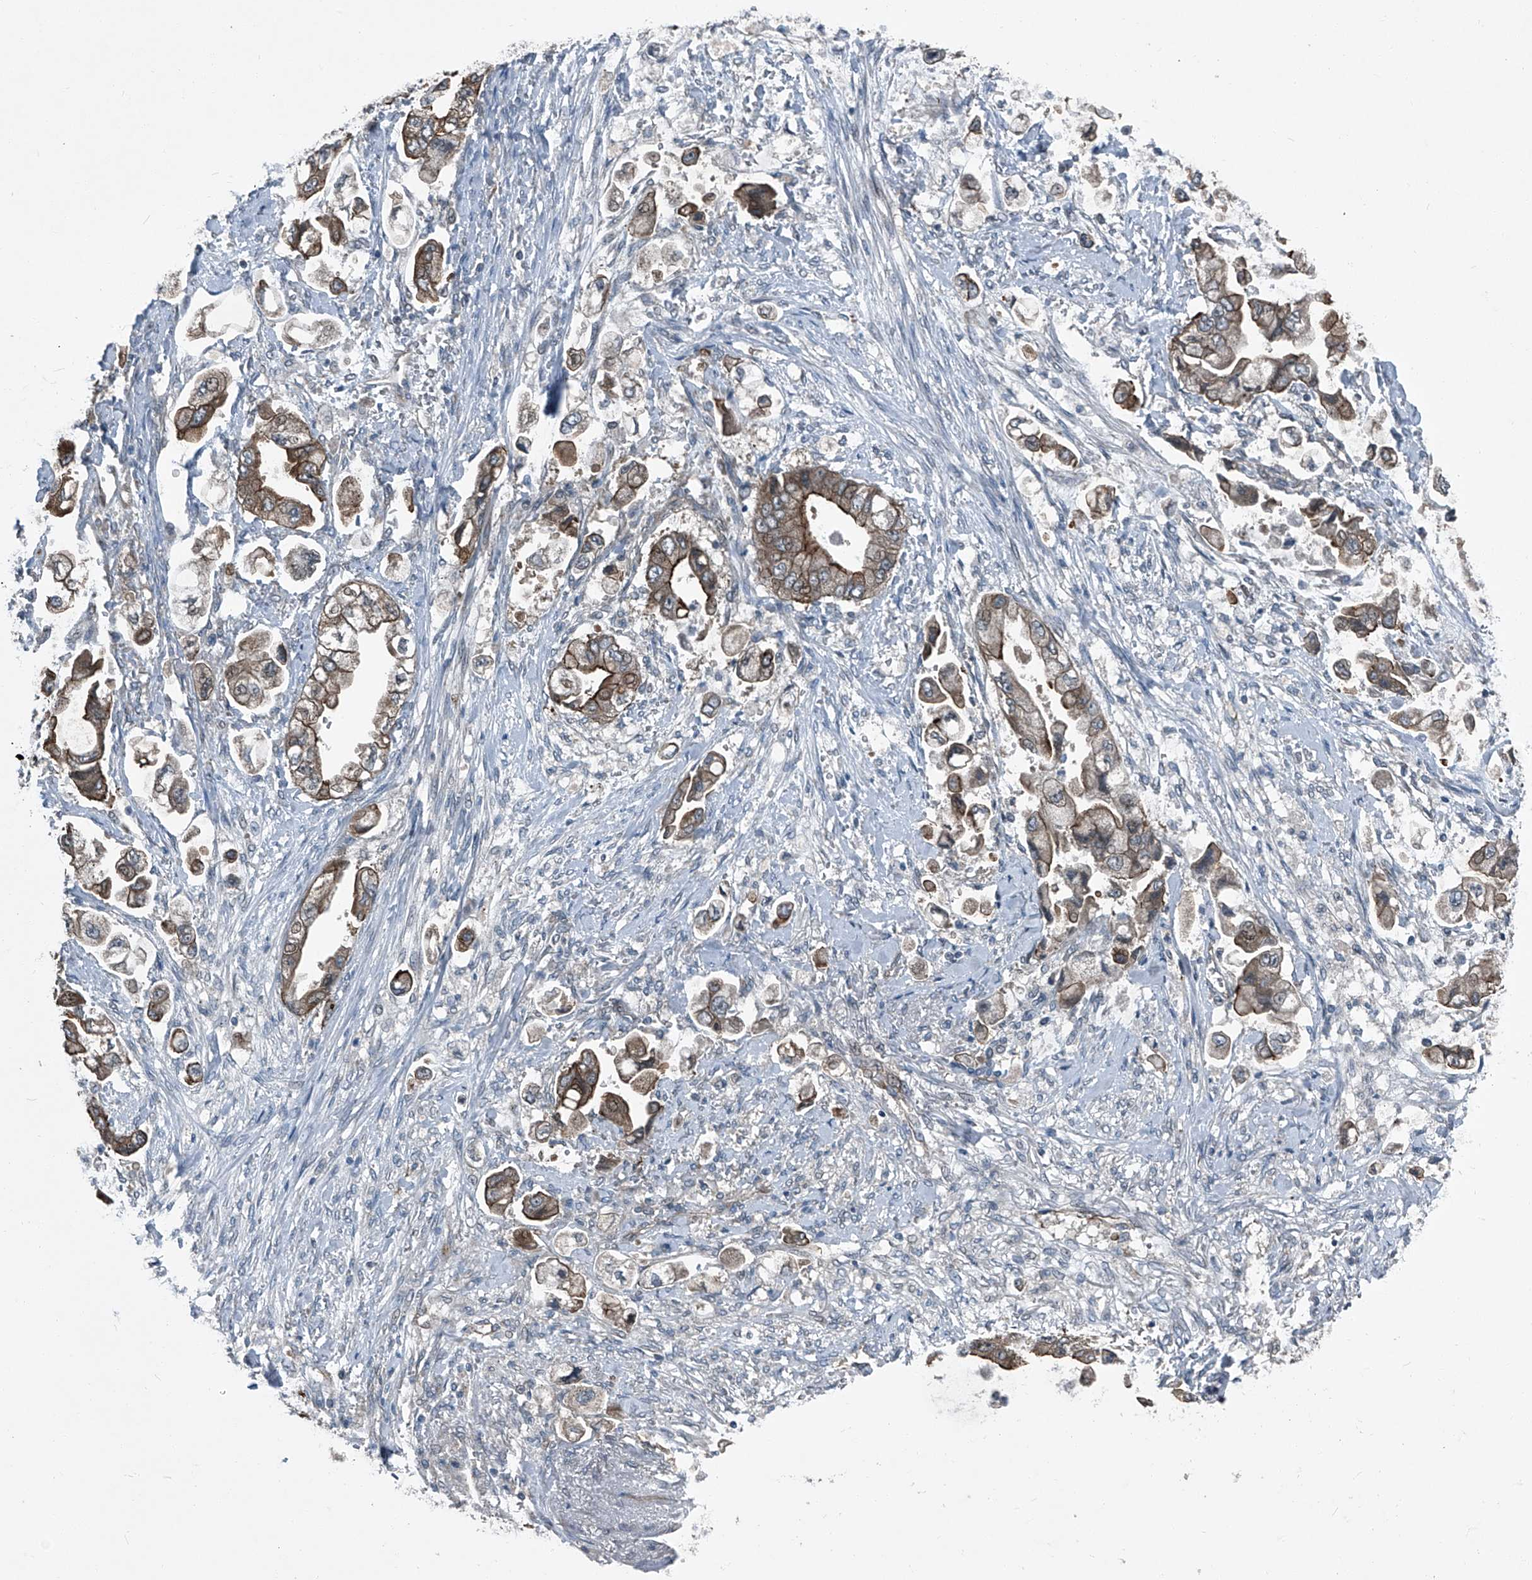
{"staining": {"intensity": "moderate", "quantity": ">75%", "location": "cytoplasmic/membranous"}, "tissue": "stomach cancer", "cell_type": "Tumor cells", "image_type": "cancer", "snomed": [{"axis": "morphology", "description": "Adenocarcinoma, NOS"}, {"axis": "topography", "description": "Stomach"}], "caption": "A photomicrograph showing moderate cytoplasmic/membranous expression in about >75% of tumor cells in stomach cancer (adenocarcinoma), as visualized by brown immunohistochemical staining.", "gene": "SENP2", "patient": {"sex": "male", "age": 62}}